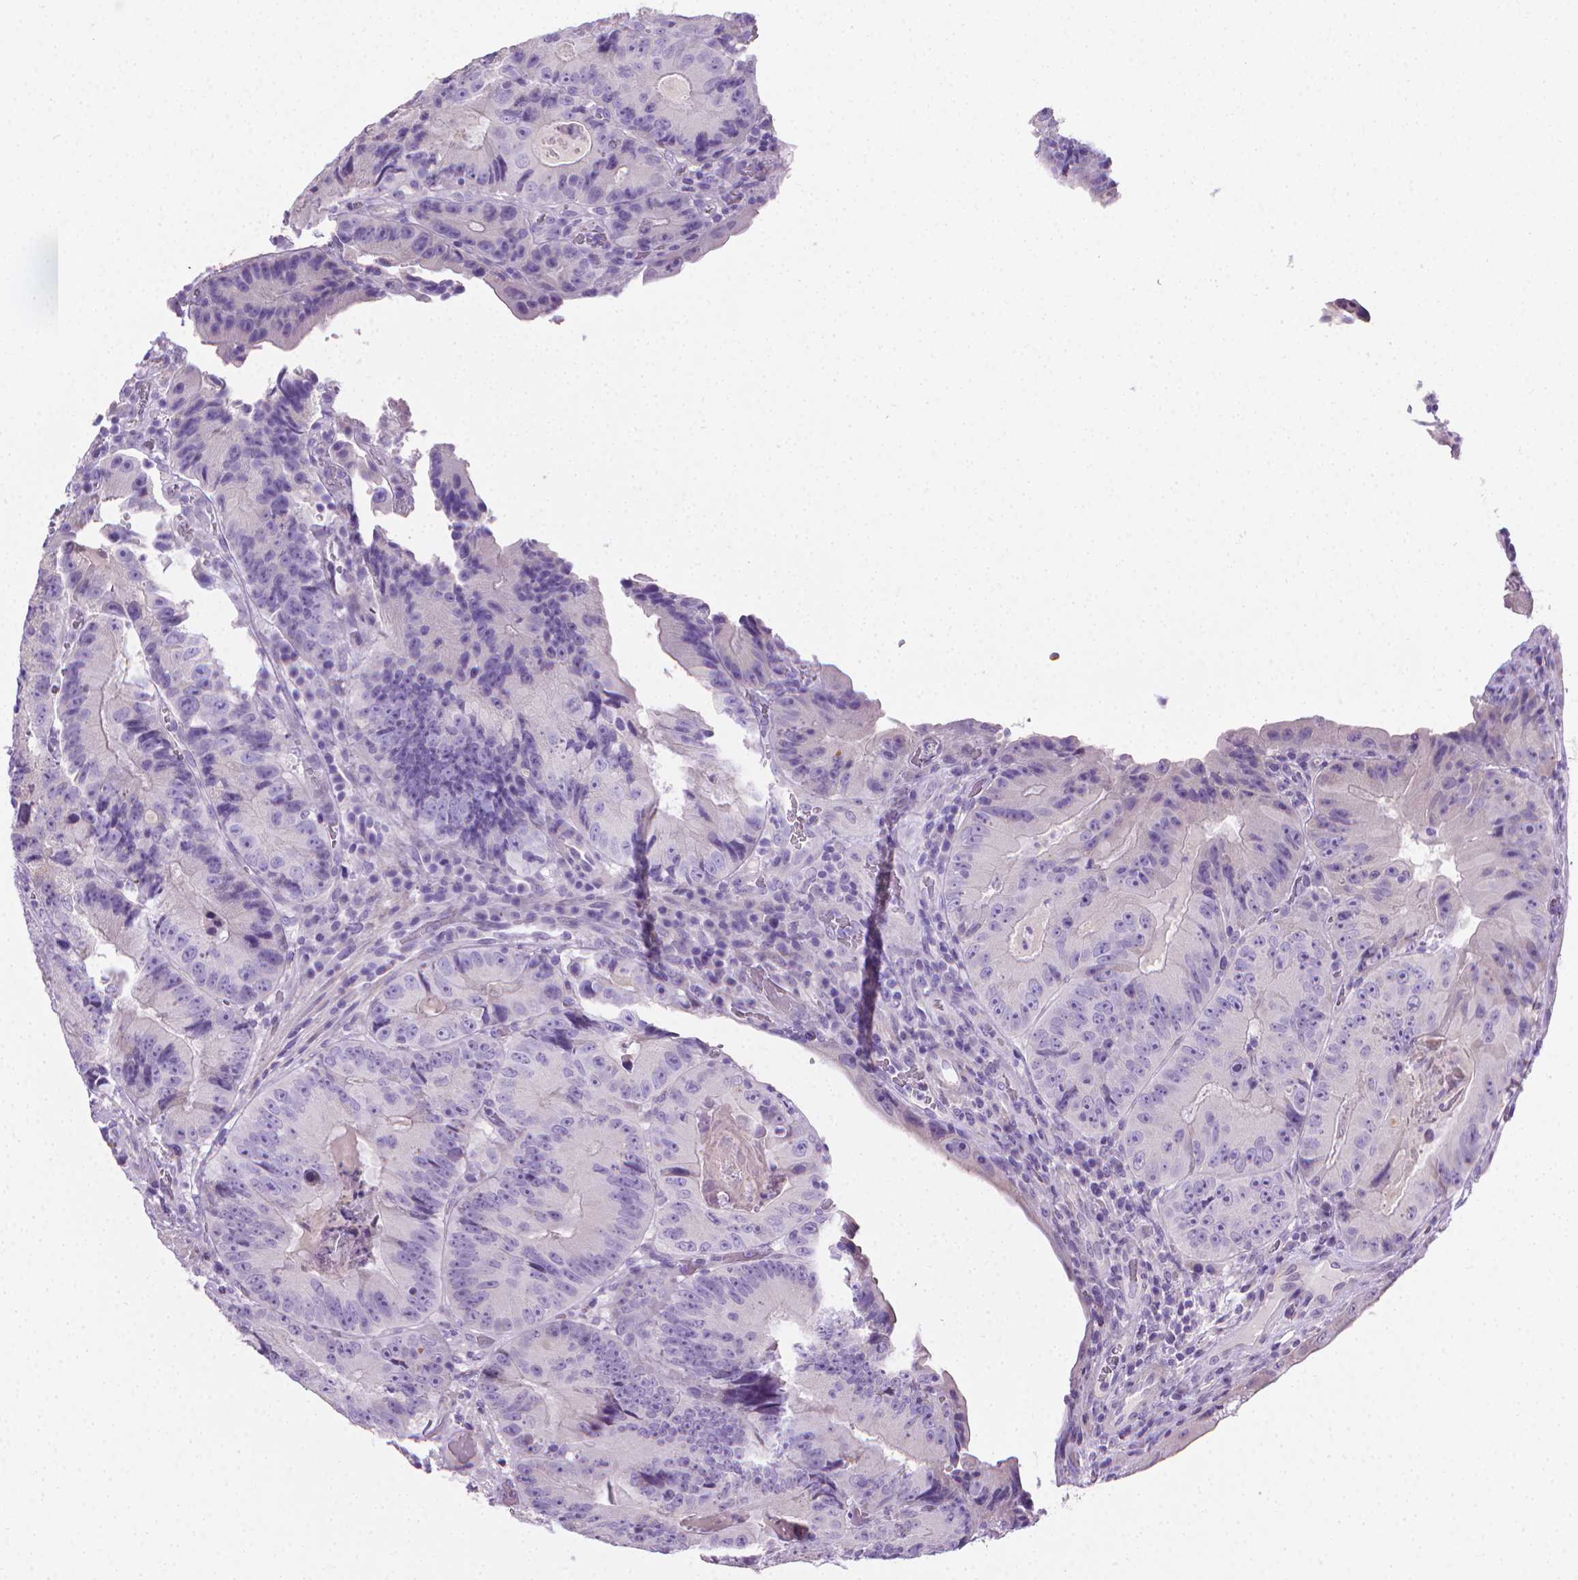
{"staining": {"intensity": "negative", "quantity": "none", "location": "none"}, "tissue": "colorectal cancer", "cell_type": "Tumor cells", "image_type": "cancer", "snomed": [{"axis": "morphology", "description": "Adenocarcinoma, NOS"}, {"axis": "topography", "description": "Colon"}], "caption": "Immunohistochemistry (IHC) histopathology image of neoplastic tissue: adenocarcinoma (colorectal) stained with DAB (3,3'-diaminobenzidine) shows no significant protein positivity in tumor cells.", "gene": "PNMA2", "patient": {"sex": "female", "age": 86}}